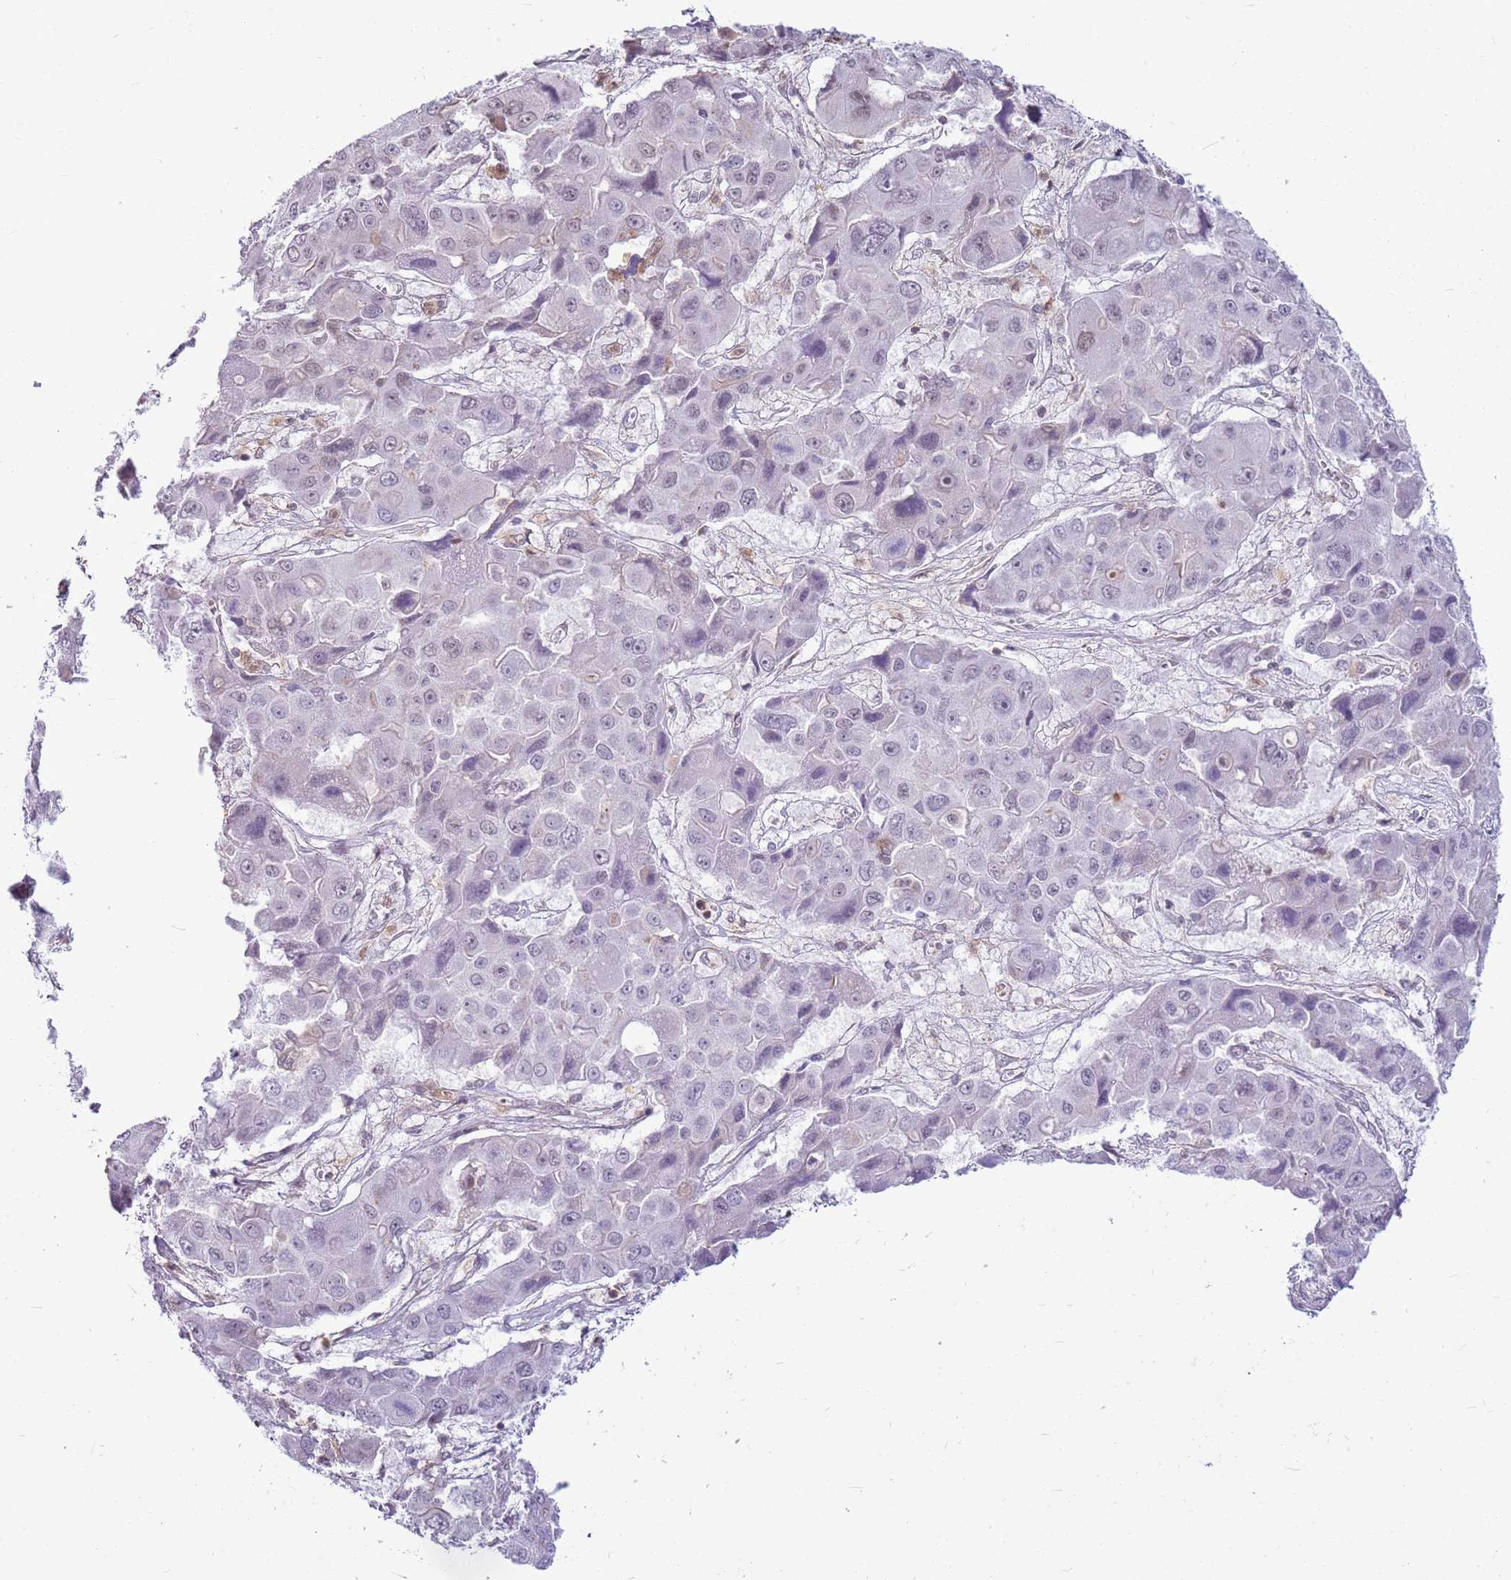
{"staining": {"intensity": "negative", "quantity": "none", "location": "none"}, "tissue": "liver cancer", "cell_type": "Tumor cells", "image_type": "cancer", "snomed": [{"axis": "morphology", "description": "Cholangiocarcinoma"}, {"axis": "topography", "description": "Liver"}], "caption": "Micrograph shows no protein positivity in tumor cells of liver cancer tissue.", "gene": "DHX32", "patient": {"sex": "male", "age": 67}}